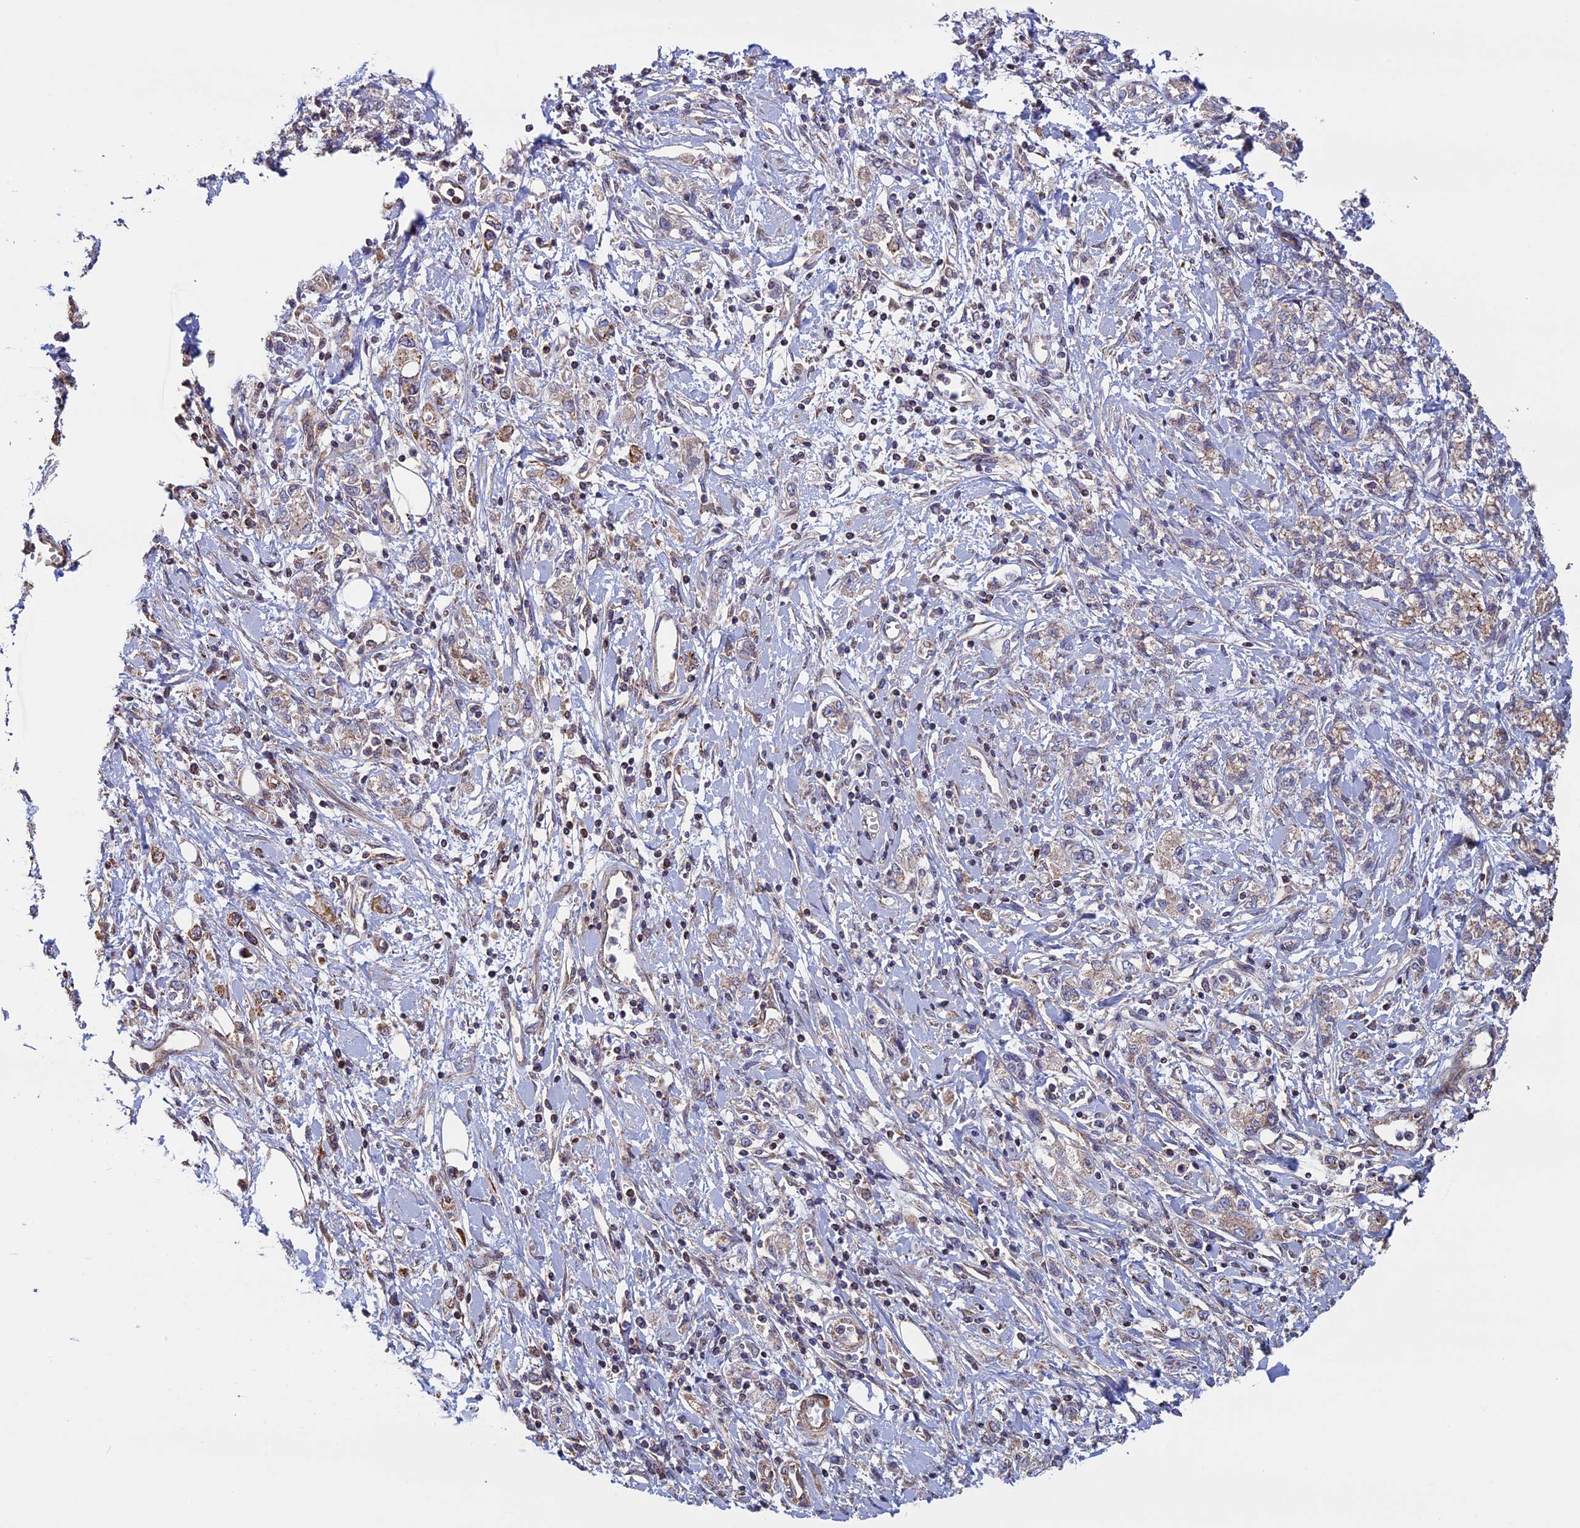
{"staining": {"intensity": "weak", "quantity": ">75%", "location": "cytoplasmic/membranous"}, "tissue": "stomach cancer", "cell_type": "Tumor cells", "image_type": "cancer", "snomed": [{"axis": "morphology", "description": "Adenocarcinoma, NOS"}, {"axis": "topography", "description": "Stomach"}], "caption": "Stomach adenocarcinoma stained with a protein marker exhibits weak staining in tumor cells.", "gene": "CCDC8", "patient": {"sex": "female", "age": 76}}